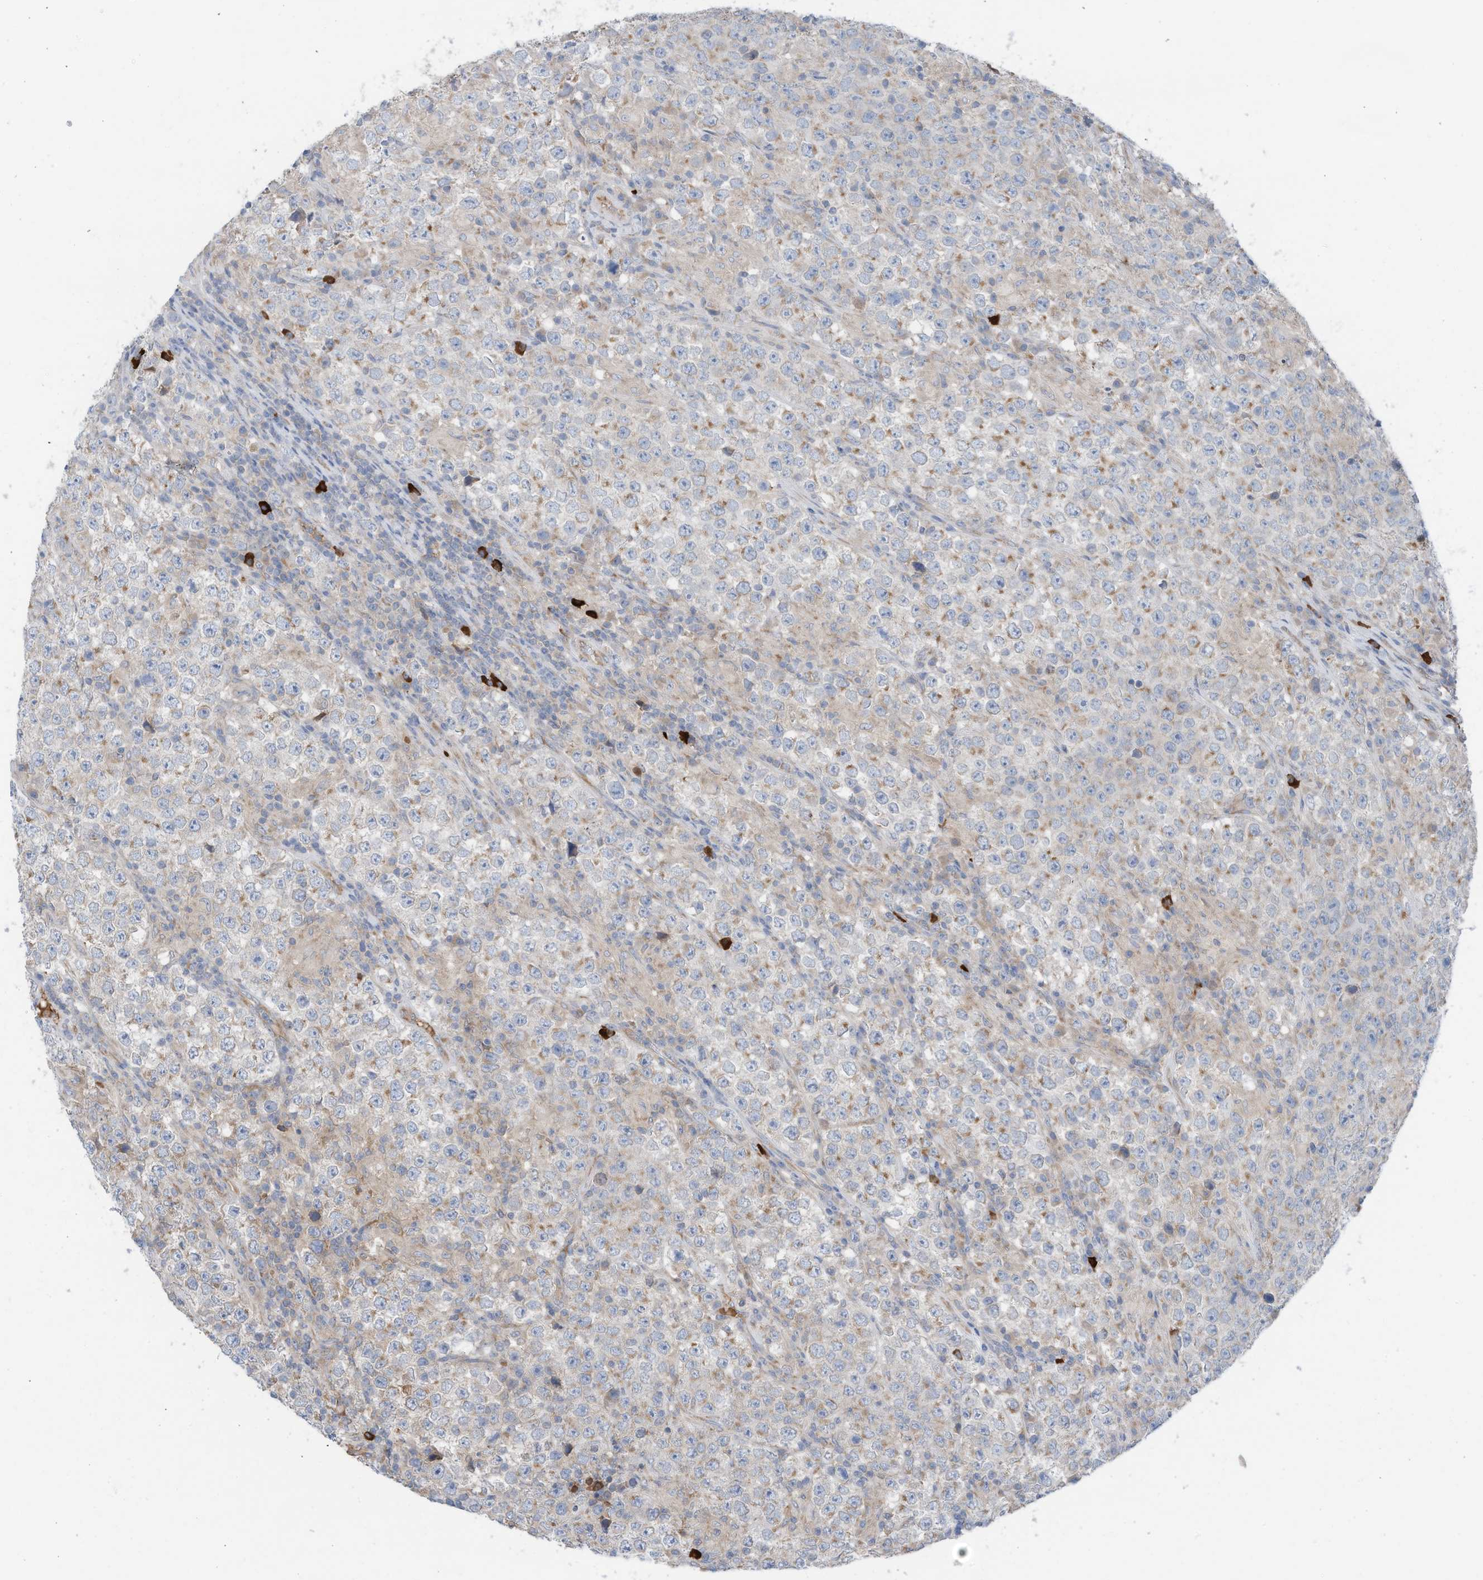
{"staining": {"intensity": "weak", "quantity": "<25%", "location": "cytoplasmic/membranous"}, "tissue": "testis cancer", "cell_type": "Tumor cells", "image_type": "cancer", "snomed": [{"axis": "morphology", "description": "Normal tissue, NOS"}, {"axis": "morphology", "description": "Urothelial carcinoma, High grade"}, {"axis": "morphology", "description": "Seminoma, NOS"}, {"axis": "morphology", "description": "Carcinoma, Embryonal, NOS"}, {"axis": "topography", "description": "Urinary bladder"}, {"axis": "topography", "description": "Testis"}], "caption": "The immunohistochemistry (IHC) histopathology image has no significant expression in tumor cells of embryonal carcinoma (testis) tissue.", "gene": "SLC5A11", "patient": {"sex": "male", "age": 41}}